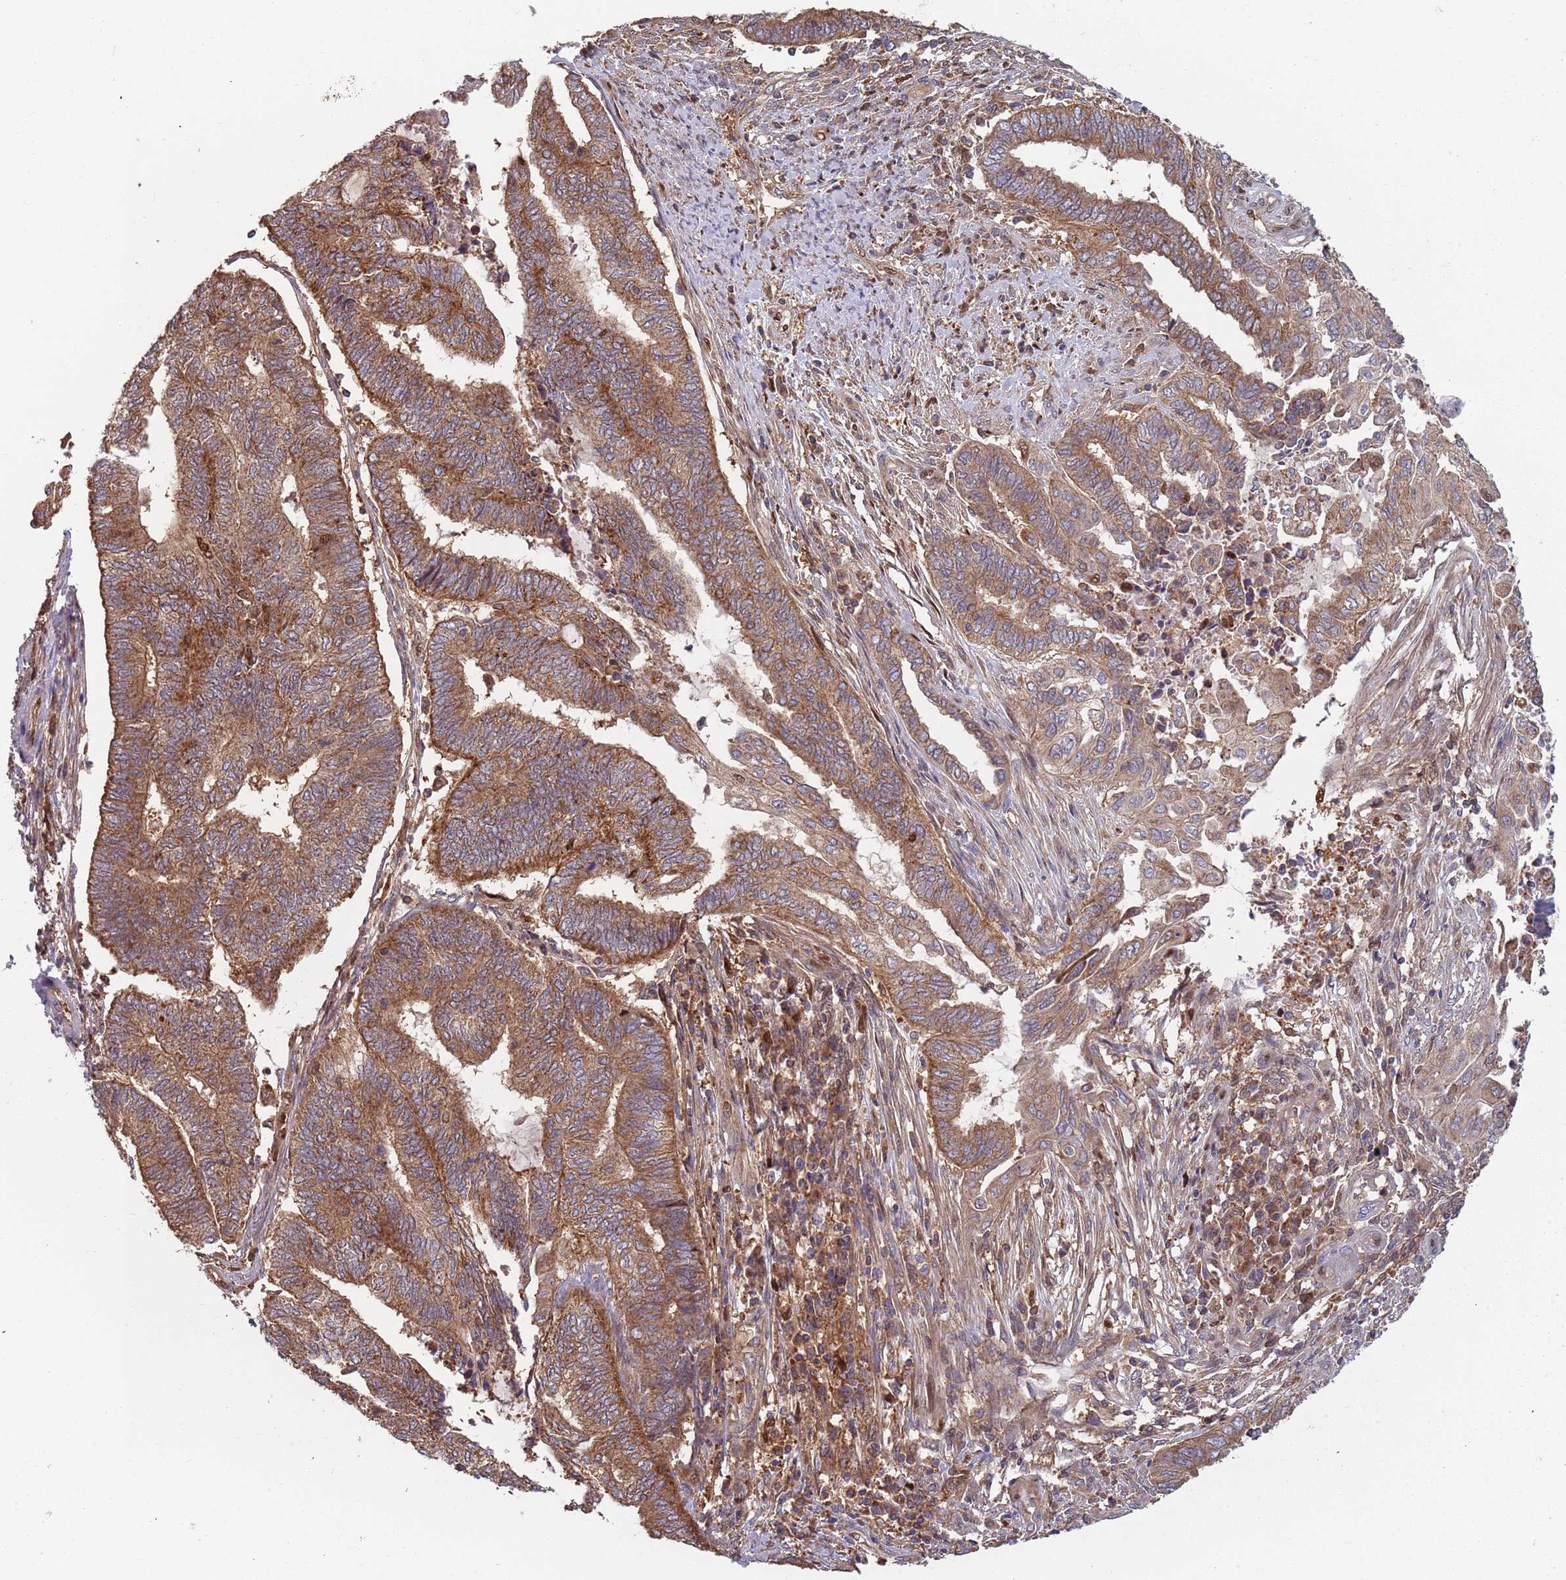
{"staining": {"intensity": "moderate", "quantity": ">75%", "location": "cytoplasmic/membranous"}, "tissue": "endometrial cancer", "cell_type": "Tumor cells", "image_type": "cancer", "snomed": [{"axis": "morphology", "description": "Adenocarcinoma, NOS"}, {"axis": "topography", "description": "Uterus"}, {"axis": "topography", "description": "Endometrium"}], "caption": "This is an image of immunohistochemistry staining of adenocarcinoma (endometrial), which shows moderate expression in the cytoplasmic/membranous of tumor cells.", "gene": "GDI2", "patient": {"sex": "female", "age": 70}}